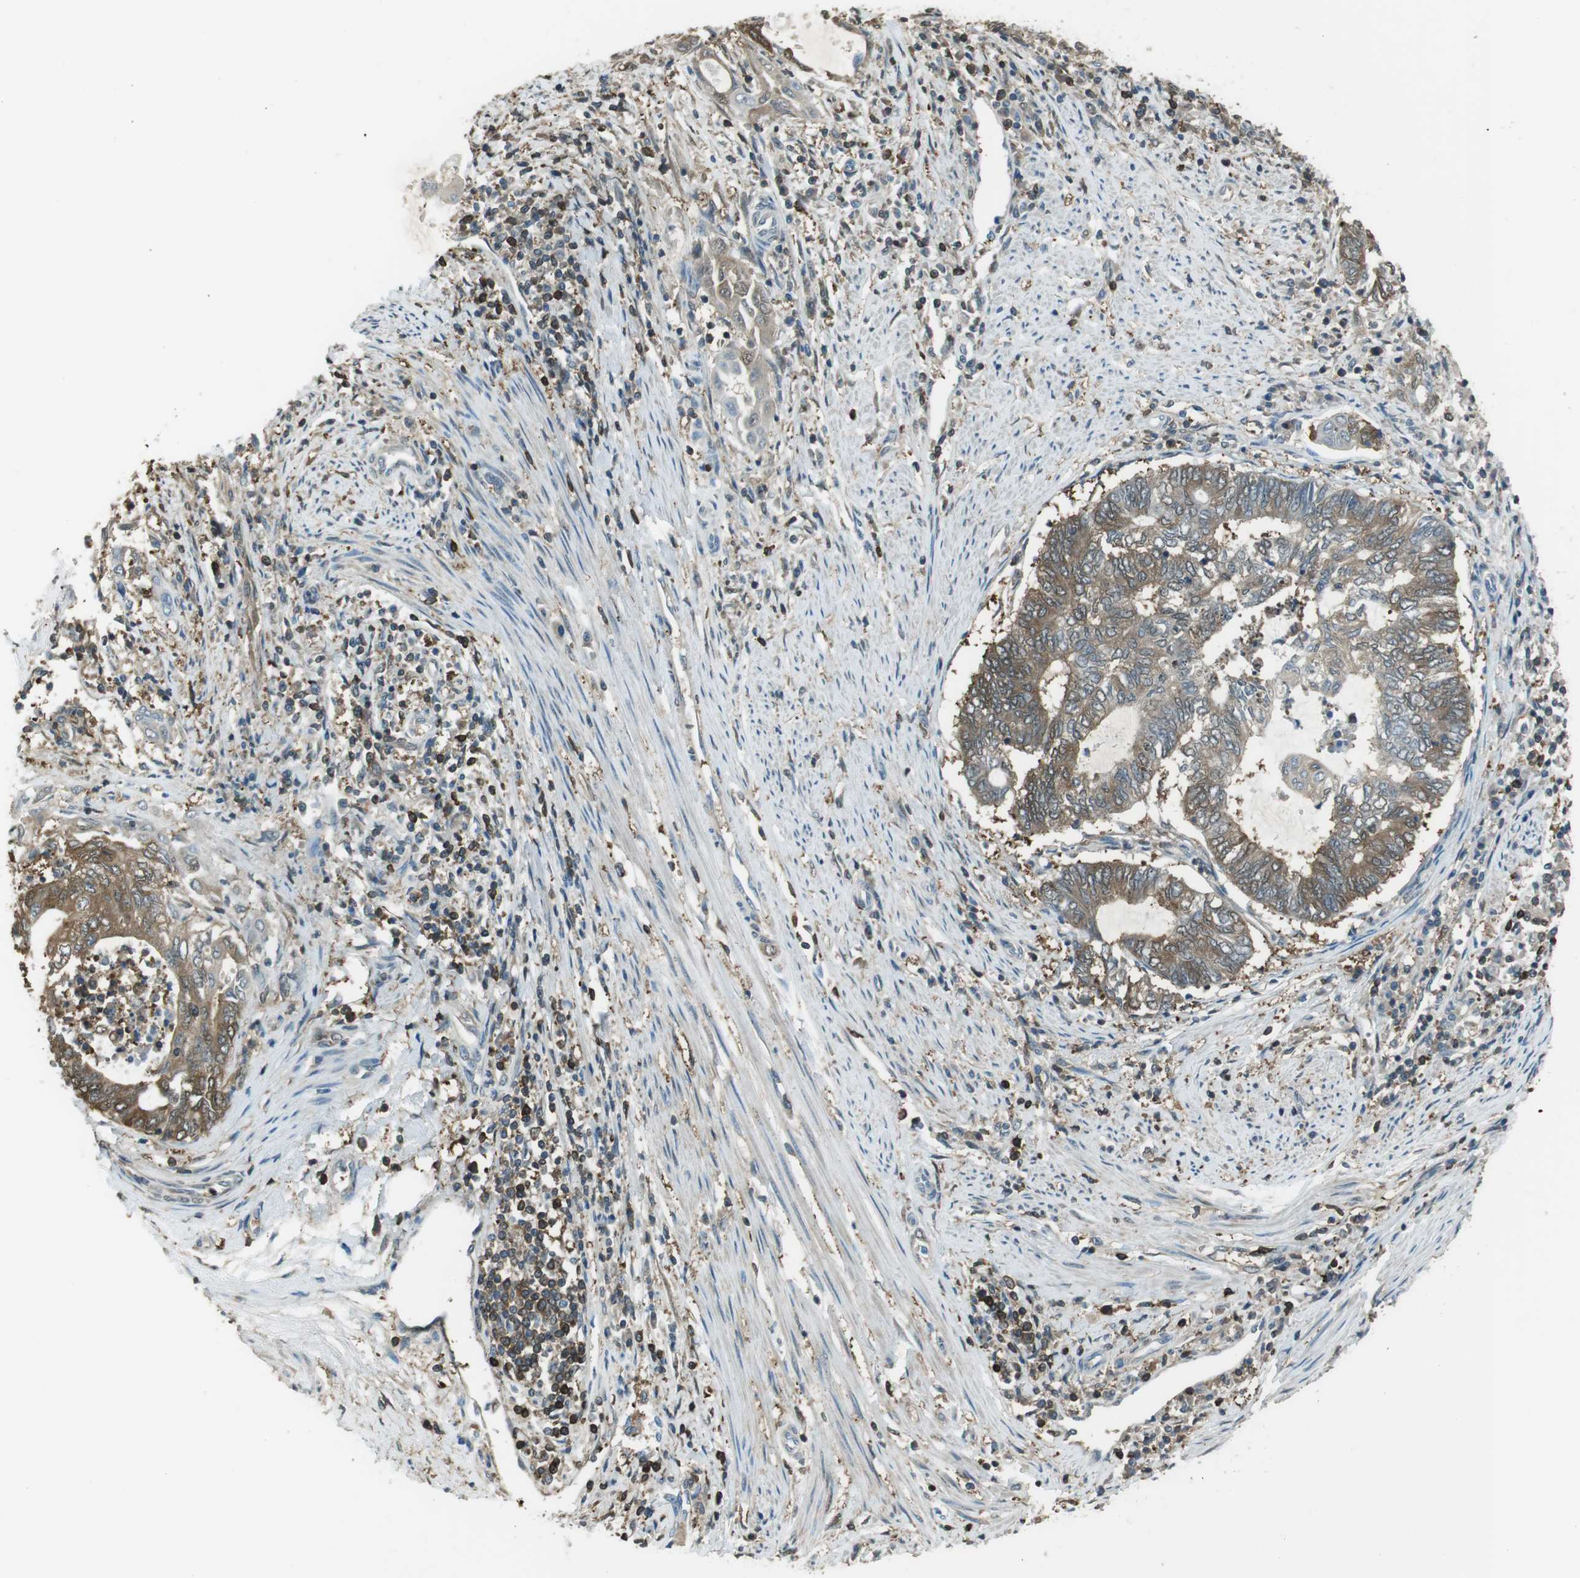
{"staining": {"intensity": "moderate", "quantity": ">75%", "location": "cytoplasmic/membranous"}, "tissue": "endometrial cancer", "cell_type": "Tumor cells", "image_type": "cancer", "snomed": [{"axis": "morphology", "description": "Adenocarcinoma, NOS"}, {"axis": "topography", "description": "Uterus"}, {"axis": "topography", "description": "Endometrium"}], "caption": "Endometrial cancer (adenocarcinoma) stained for a protein (brown) displays moderate cytoplasmic/membranous positive staining in approximately >75% of tumor cells.", "gene": "TWSG1", "patient": {"sex": "female", "age": 70}}